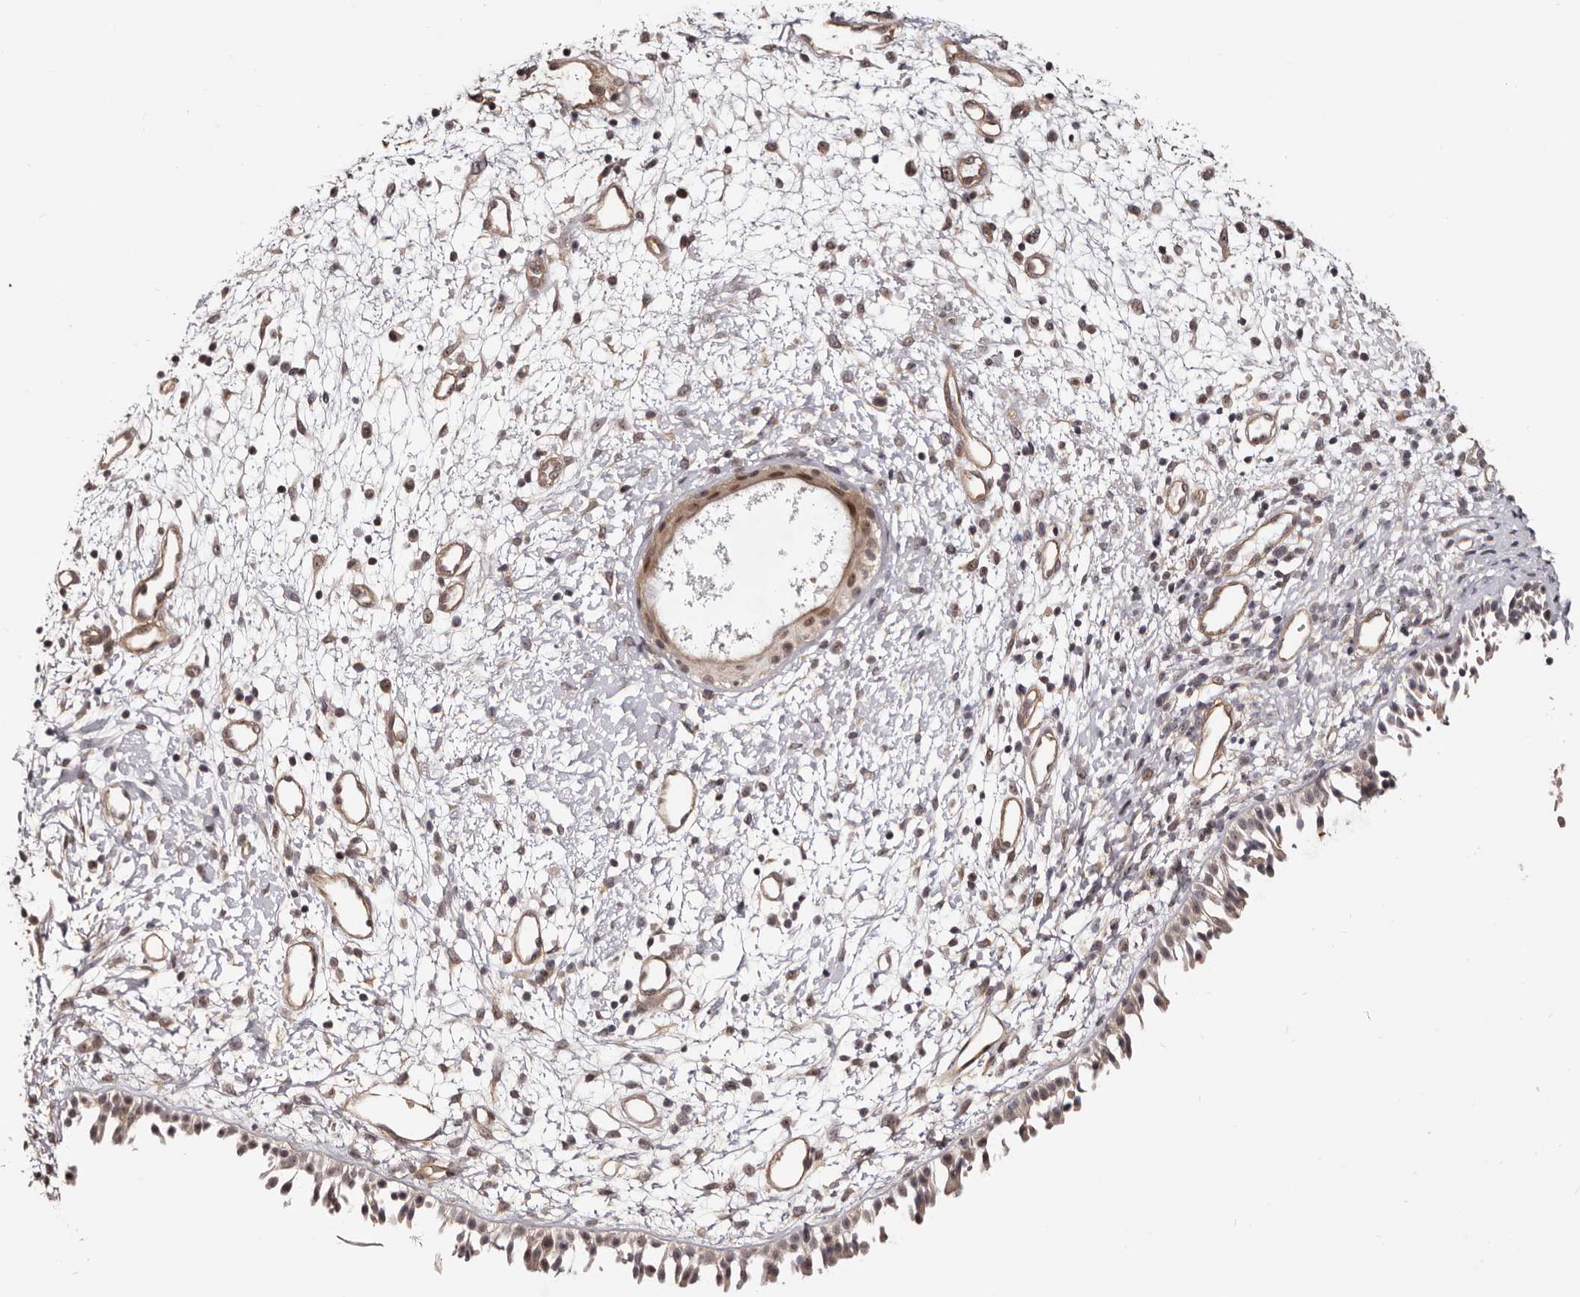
{"staining": {"intensity": "weak", "quantity": ">75%", "location": "cytoplasmic/membranous"}, "tissue": "nasopharynx", "cell_type": "Respiratory epithelial cells", "image_type": "normal", "snomed": [{"axis": "morphology", "description": "Normal tissue, NOS"}, {"axis": "topography", "description": "Nasopharynx"}], "caption": "Nasopharynx stained with DAB immunohistochemistry (IHC) displays low levels of weak cytoplasmic/membranous expression in approximately >75% of respiratory epithelial cells.", "gene": "NOL12", "patient": {"sex": "male", "age": 22}}